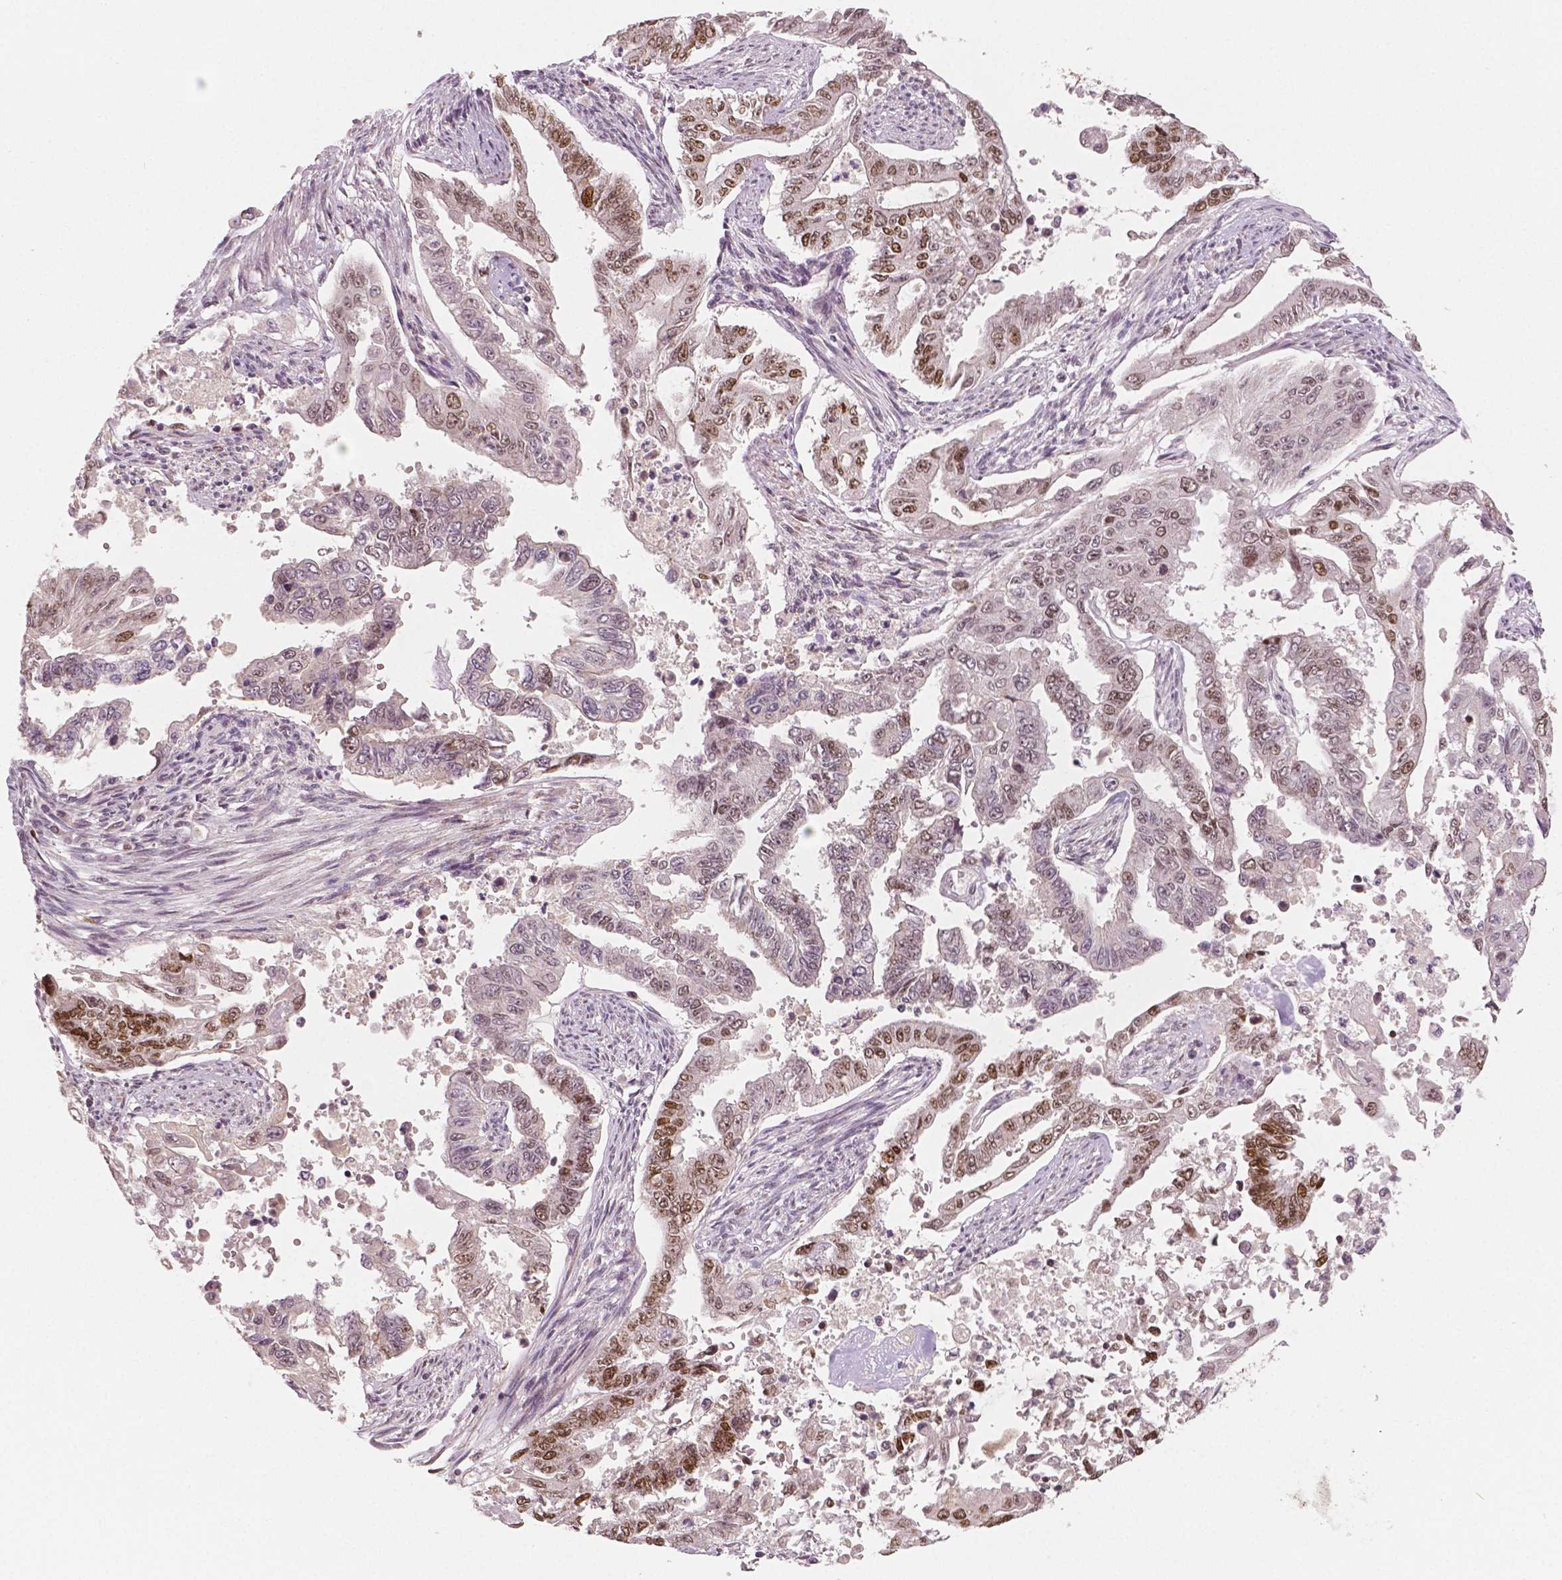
{"staining": {"intensity": "moderate", "quantity": "25%-75%", "location": "nuclear"}, "tissue": "endometrial cancer", "cell_type": "Tumor cells", "image_type": "cancer", "snomed": [{"axis": "morphology", "description": "Adenocarcinoma, NOS"}, {"axis": "topography", "description": "Uterus"}], "caption": "A brown stain highlights moderate nuclear positivity of a protein in endometrial adenocarcinoma tumor cells. The protein of interest is stained brown, and the nuclei are stained in blue (DAB IHC with brightfield microscopy, high magnification).", "gene": "NSD2", "patient": {"sex": "female", "age": 59}}